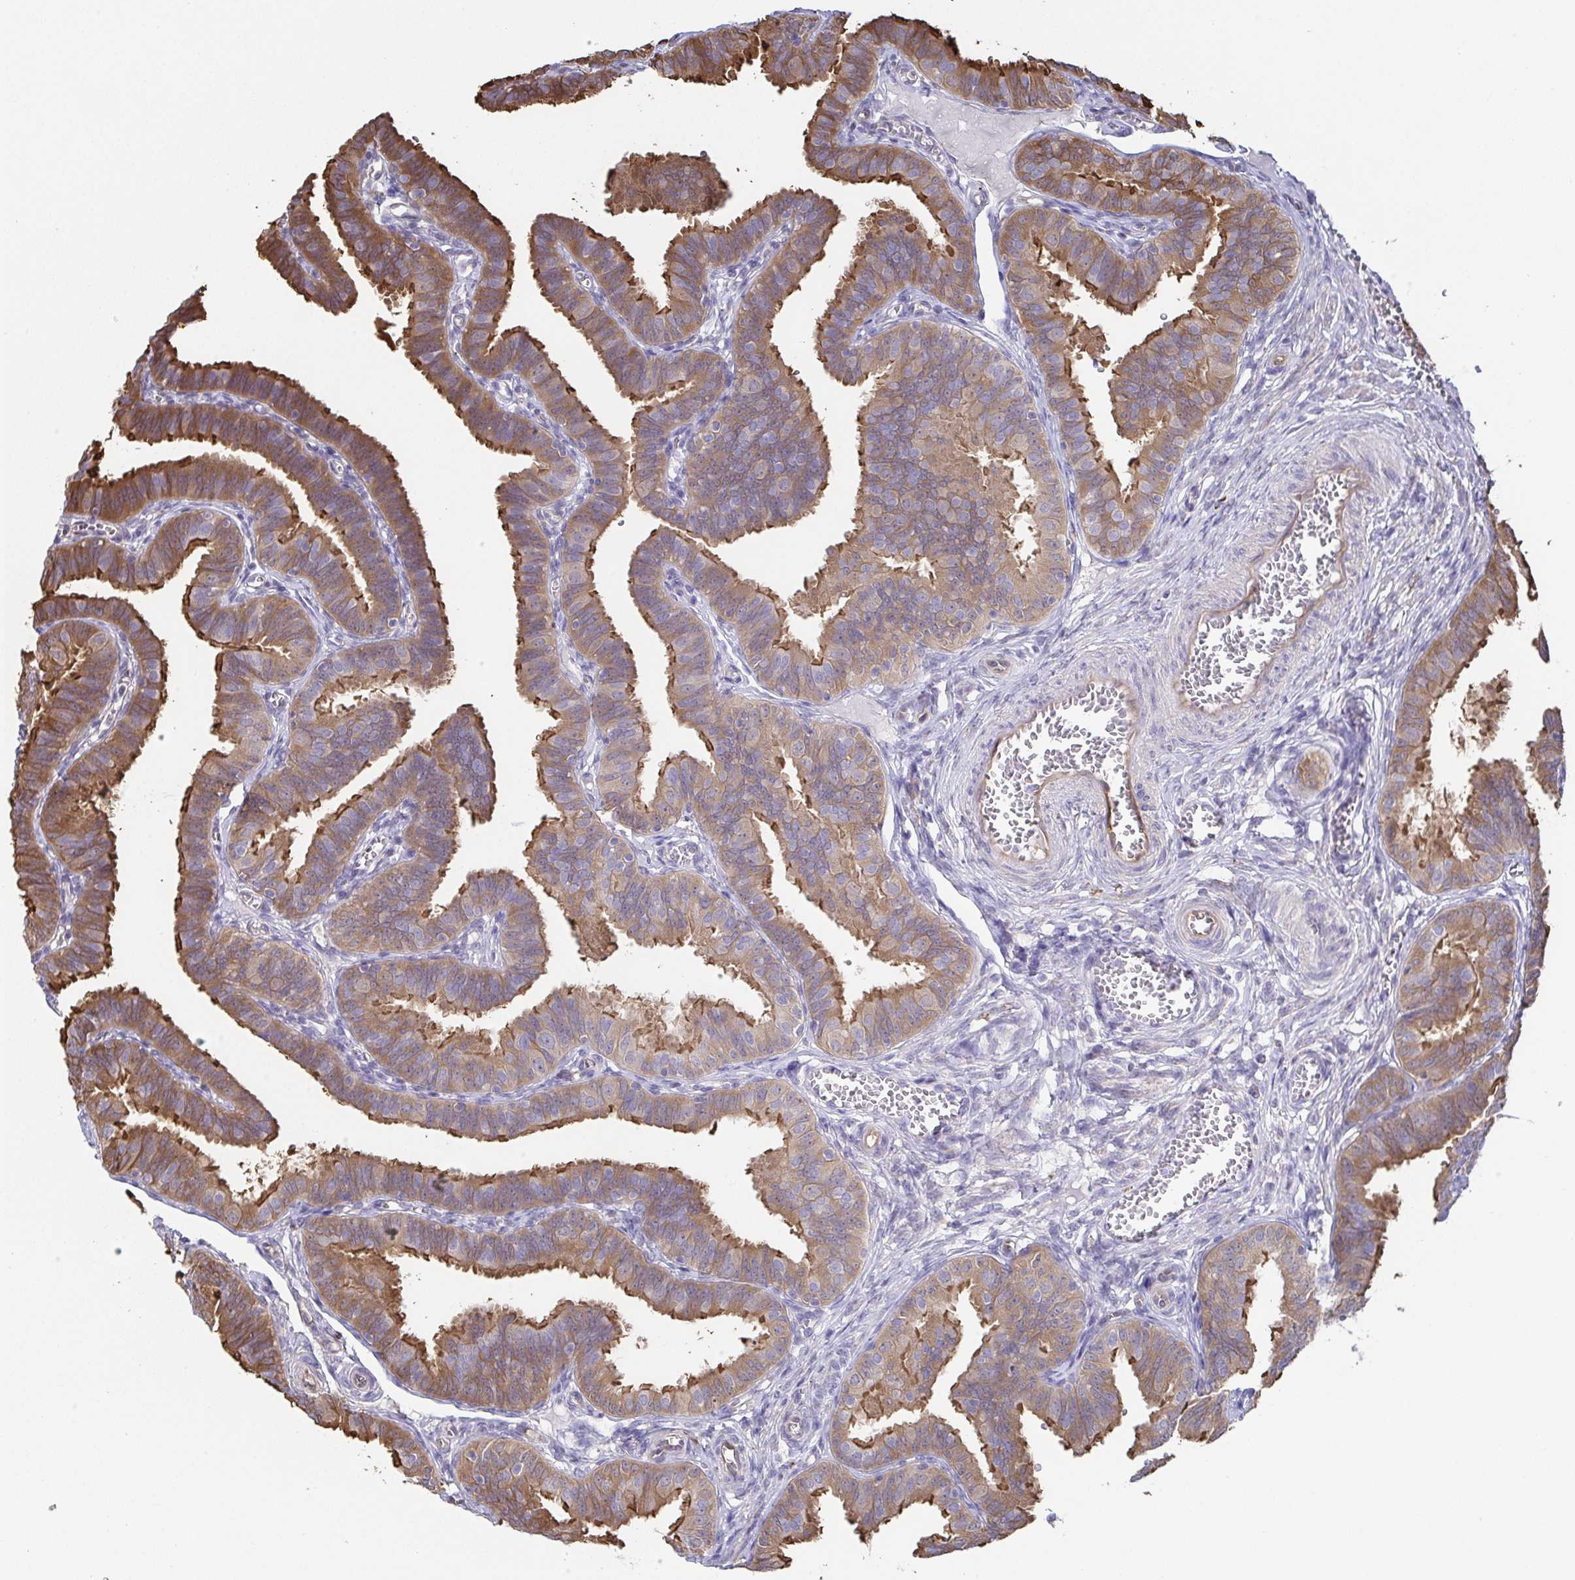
{"staining": {"intensity": "moderate", "quantity": ">75%", "location": "cytoplasmic/membranous"}, "tissue": "fallopian tube", "cell_type": "Glandular cells", "image_type": "normal", "snomed": [{"axis": "morphology", "description": "Normal tissue, NOS"}, {"axis": "topography", "description": "Fallopian tube"}], "caption": "Immunohistochemical staining of benign fallopian tube exhibits medium levels of moderate cytoplasmic/membranous positivity in approximately >75% of glandular cells. The staining was performed using DAB to visualize the protein expression in brown, while the nuclei were stained in blue with hematoxylin (Magnification: 20x).", "gene": "EIF3D", "patient": {"sex": "female", "age": 25}}